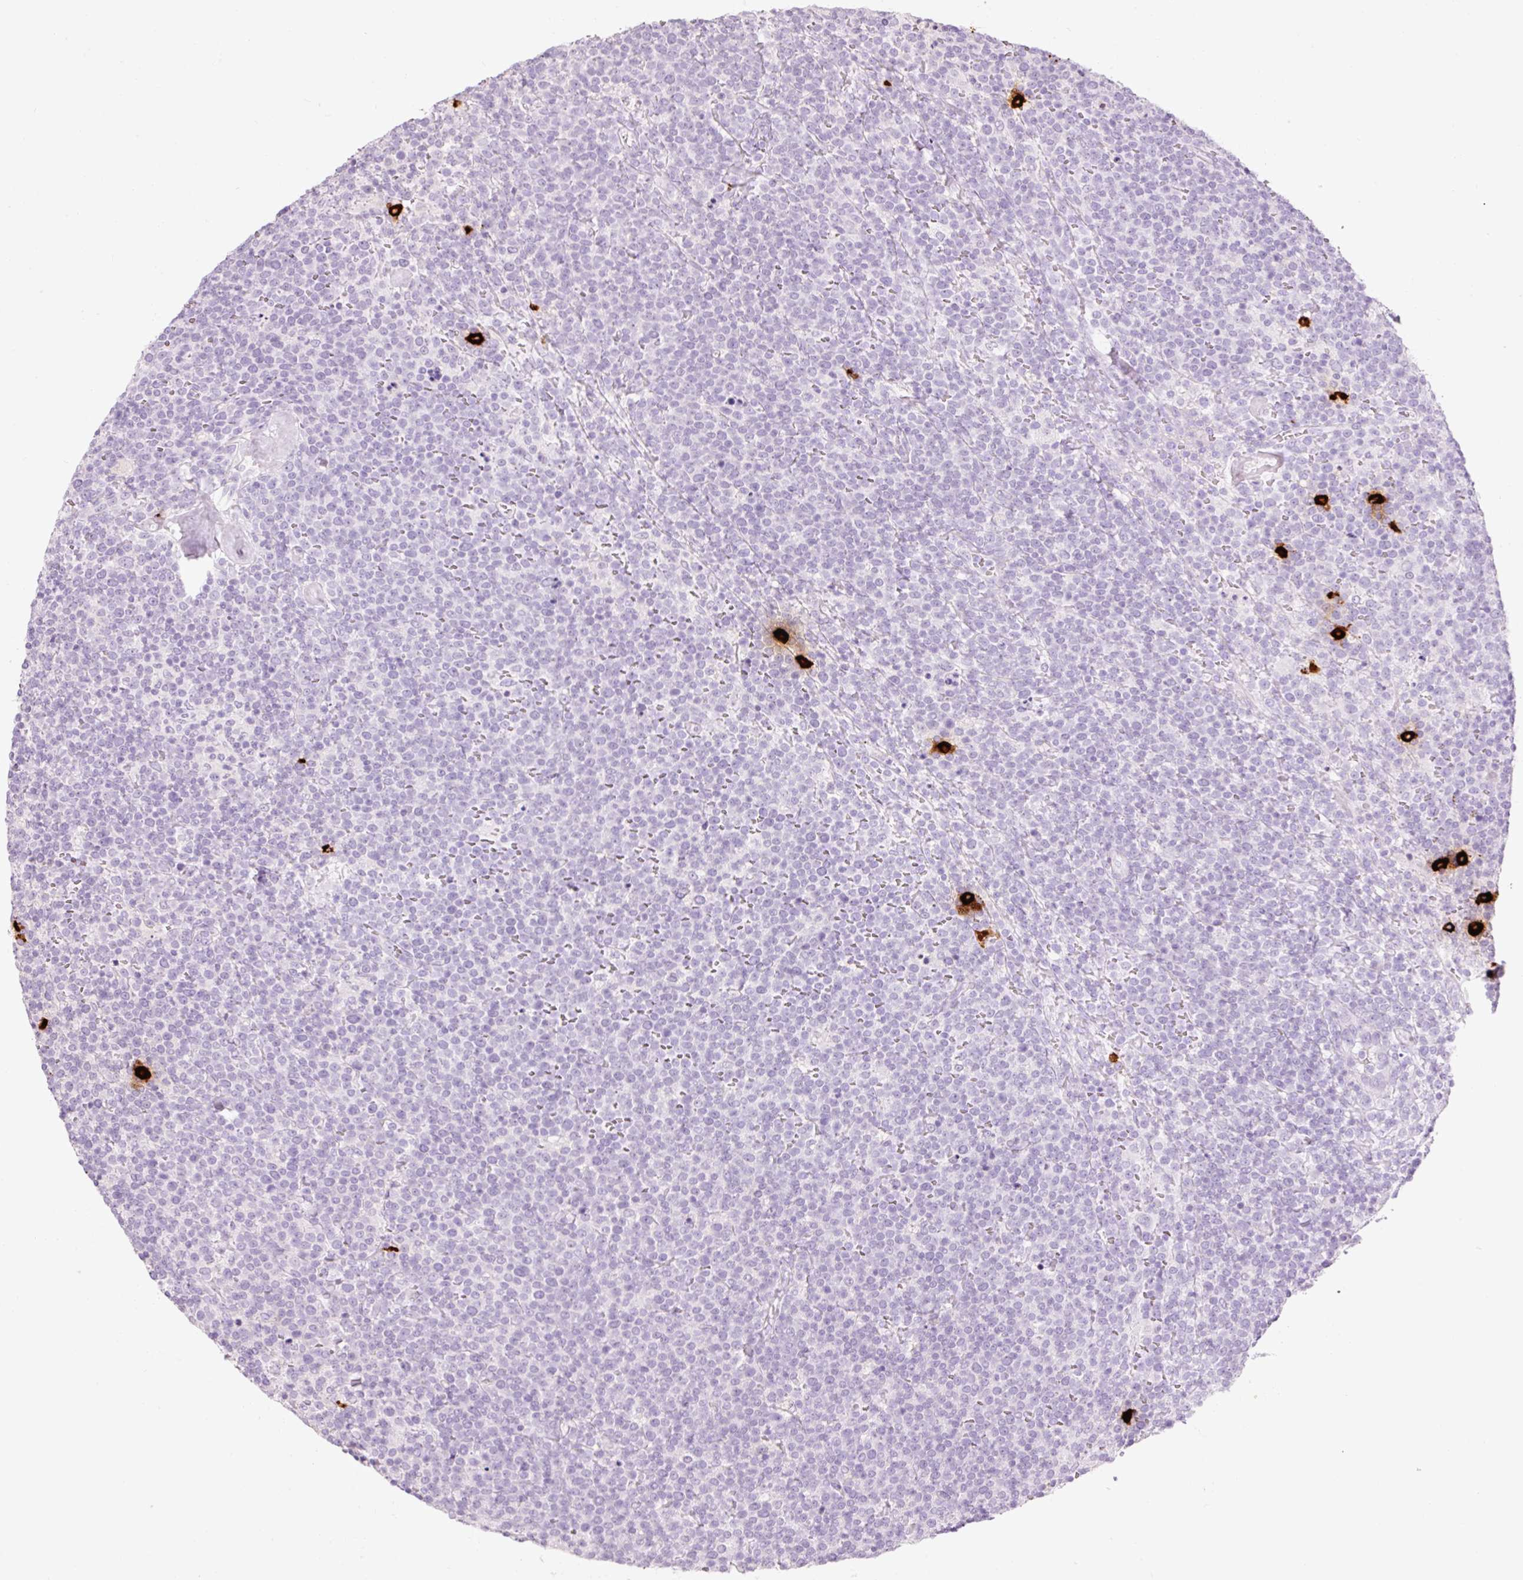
{"staining": {"intensity": "negative", "quantity": "none", "location": "none"}, "tissue": "lymphoma", "cell_type": "Tumor cells", "image_type": "cancer", "snomed": [{"axis": "morphology", "description": "Malignant lymphoma, non-Hodgkin's type, High grade"}, {"axis": "topography", "description": "Lymph node"}], "caption": "A high-resolution micrograph shows IHC staining of lymphoma, which demonstrates no significant positivity in tumor cells.", "gene": "CMA1", "patient": {"sex": "male", "age": 61}}